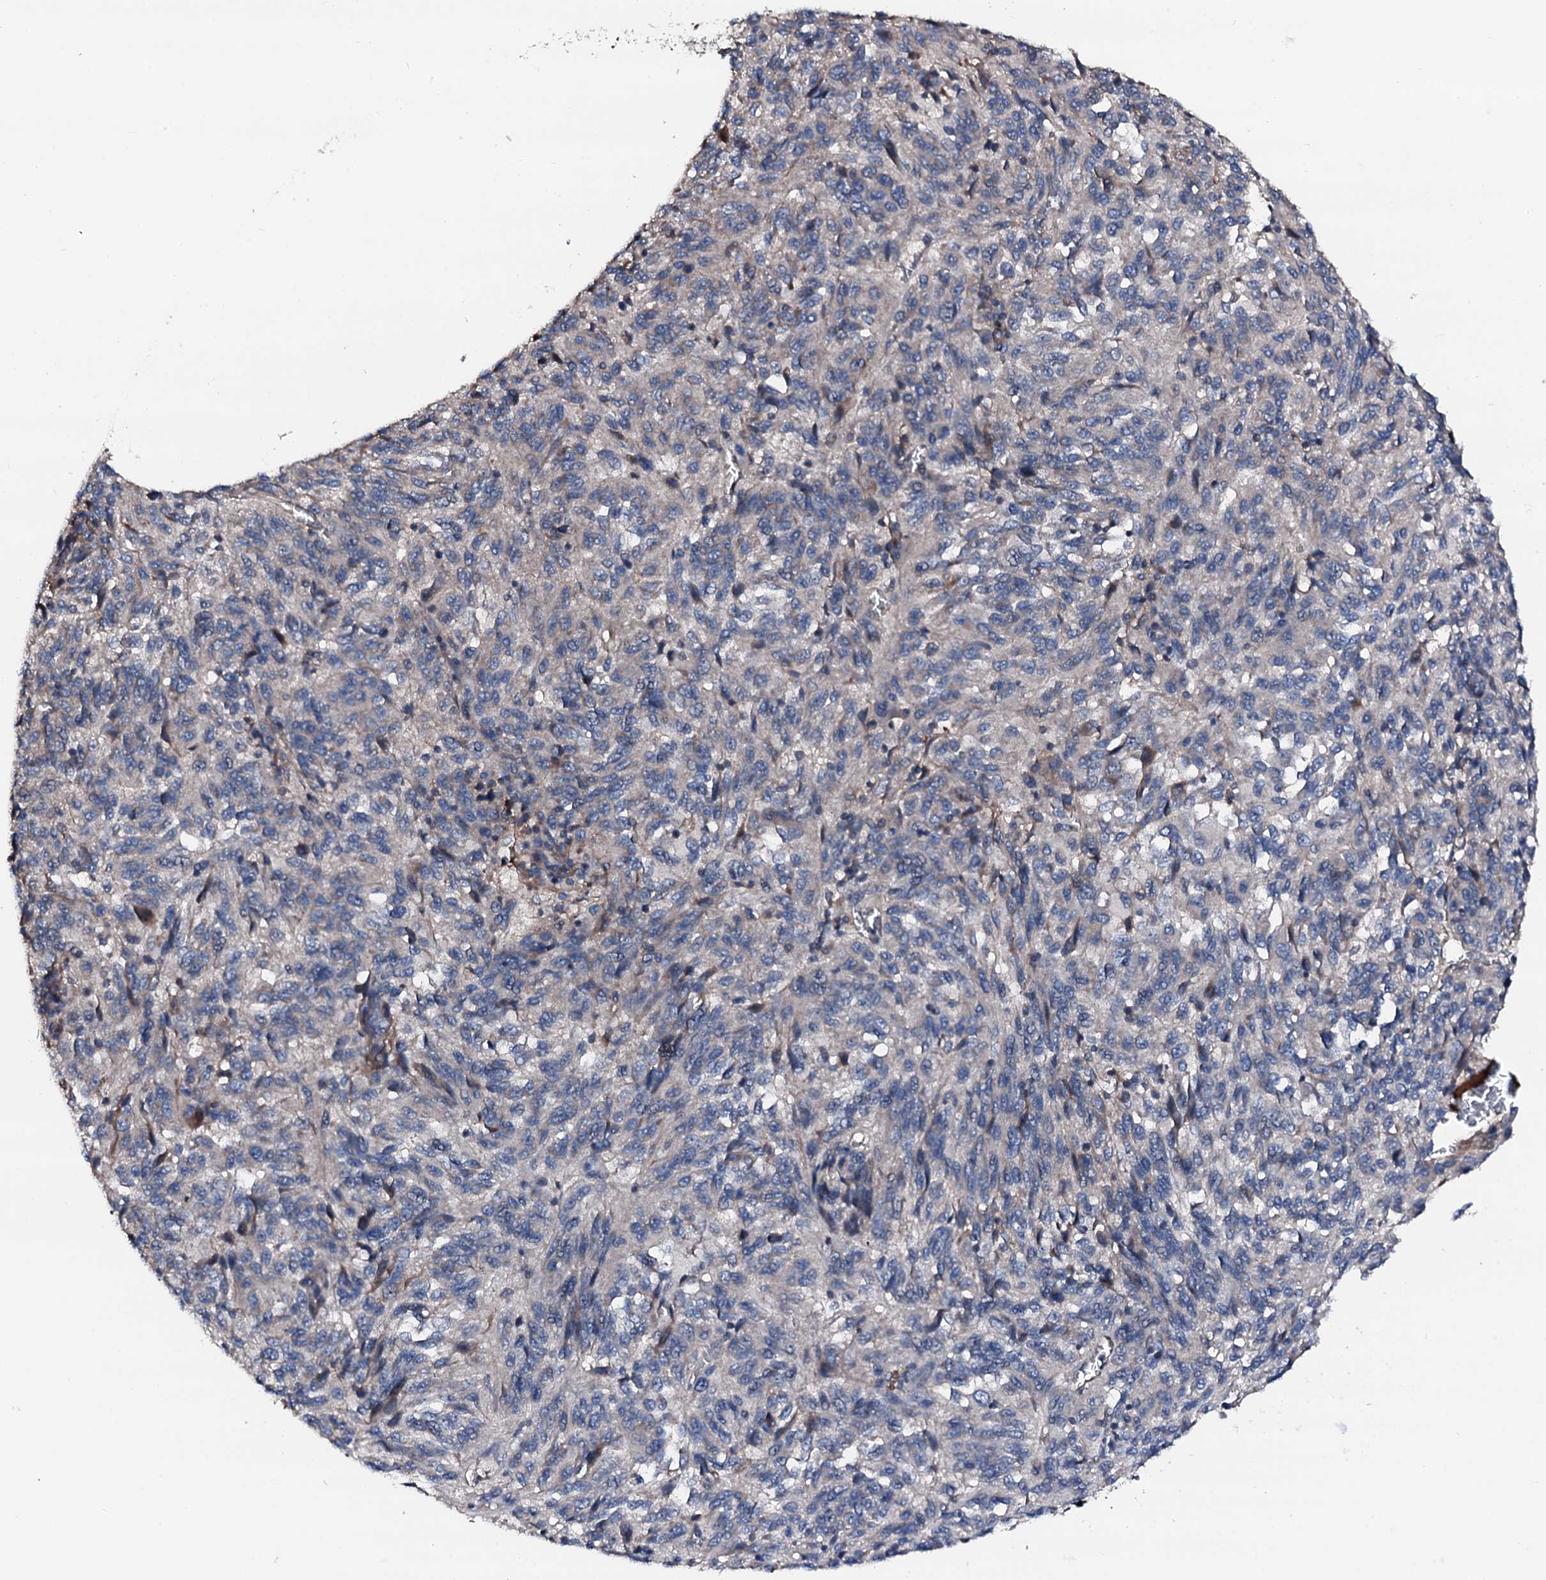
{"staining": {"intensity": "negative", "quantity": "none", "location": "none"}, "tissue": "melanoma", "cell_type": "Tumor cells", "image_type": "cancer", "snomed": [{"axis": "morphology", "description": "Malignant melanoma, Metastatic site"}, {"axis": "topography", "description": "Lung"}], "caption": "High power microscopy histopathology image of an immunohistochemistry micrograph of melanoma, revealing no significant positivity in tumor cells.", "gene": "TRAFD1", "patient": {"sex": "male", "age": 64}}